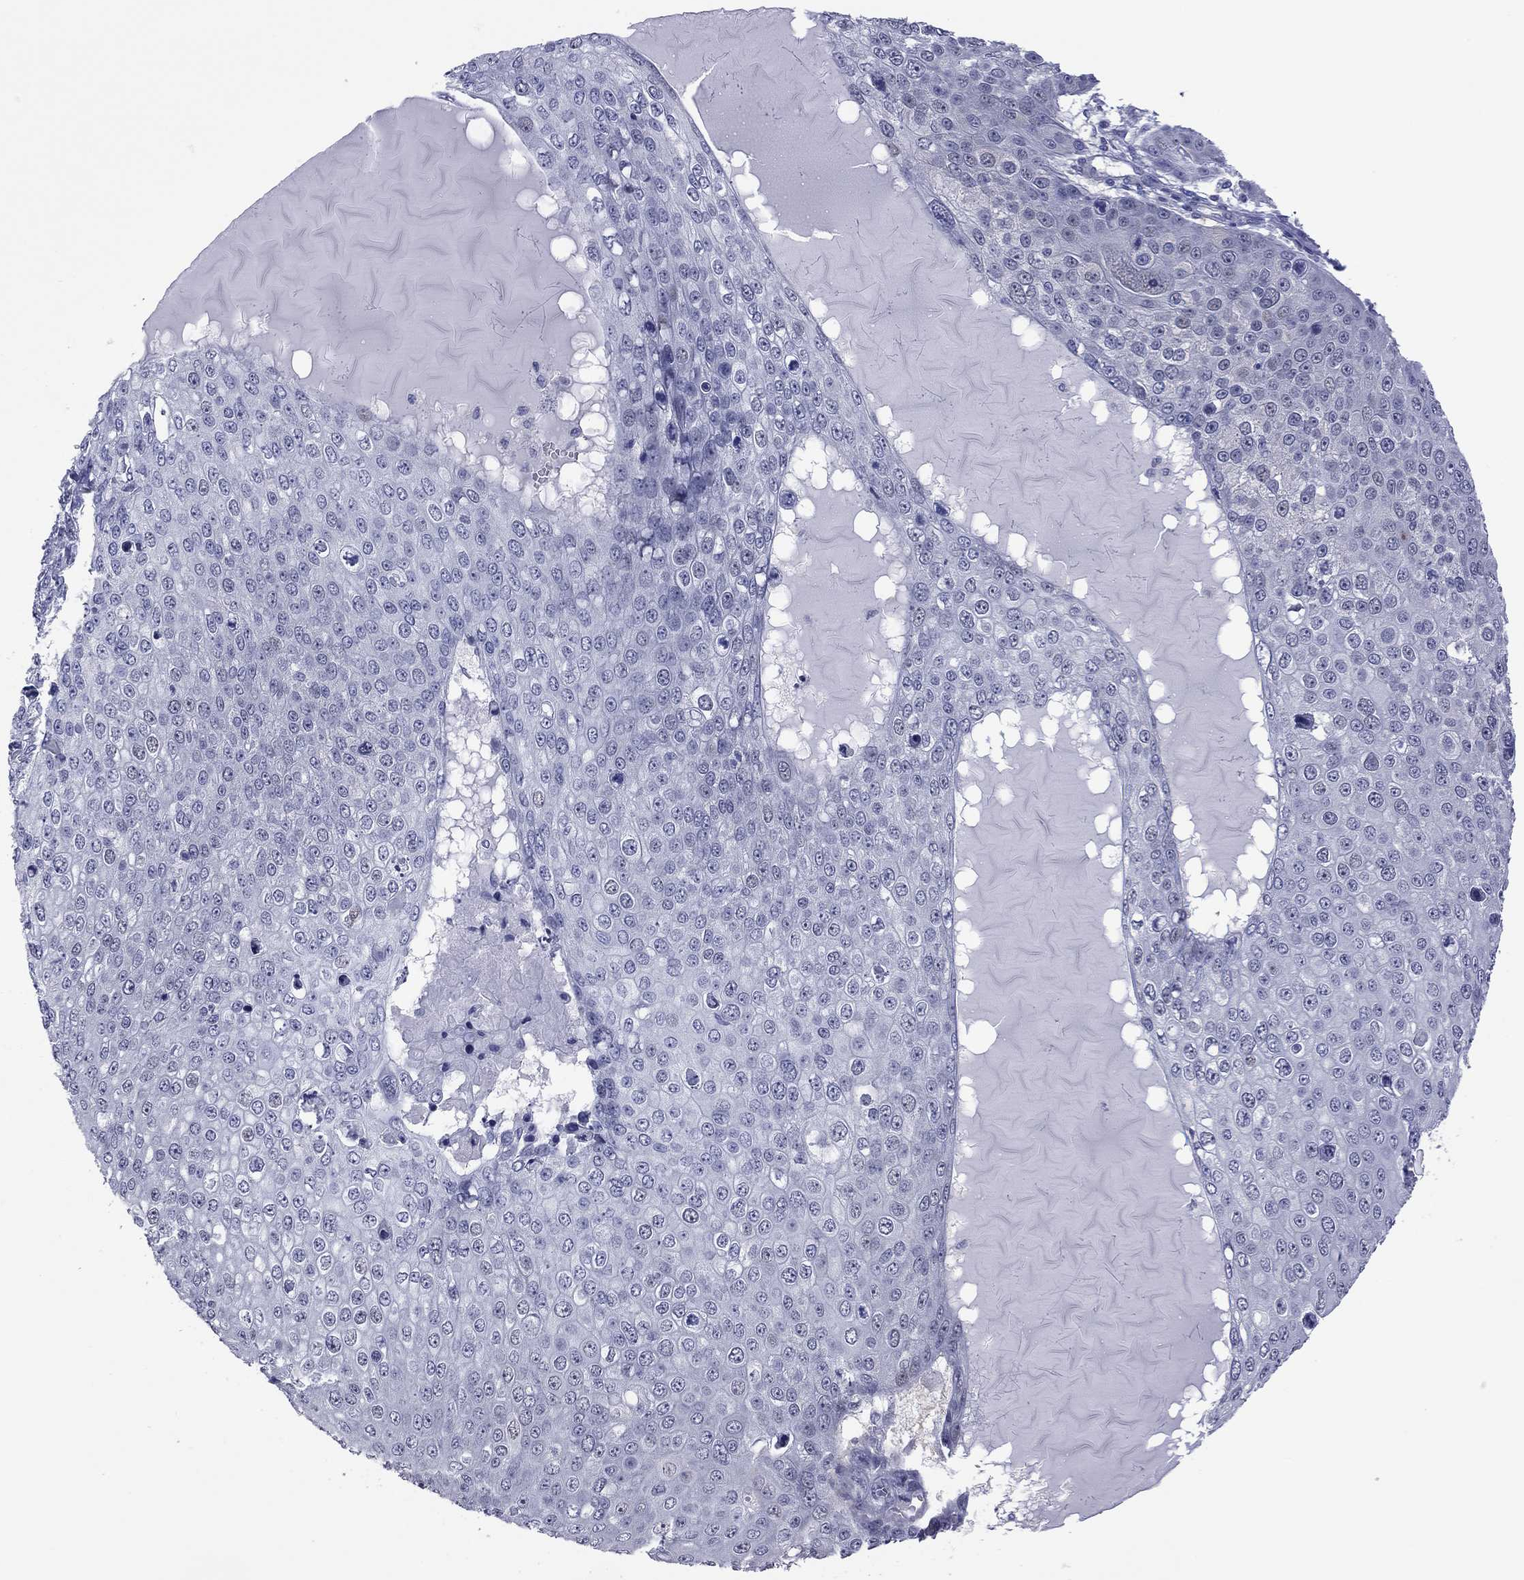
{"staining": {"intensity": "negative", "quantity": "none", "location": "none"}, "tissue": "skin cancer", "cell_type": "Tumor cells", "image_type": "cancer", "snomed": [{"axis": "morphology", "description": "Squamous cell carcinoma, NOS"}, {"axis": "topography", "description": "Skin"}], "caption": "The photomicrograph demonstrates no staining of tumor cells in skin cancer (squamous cell carcinoma).", "gene": "POU5F2", "patient": {"sex": "male", "age": 71}}